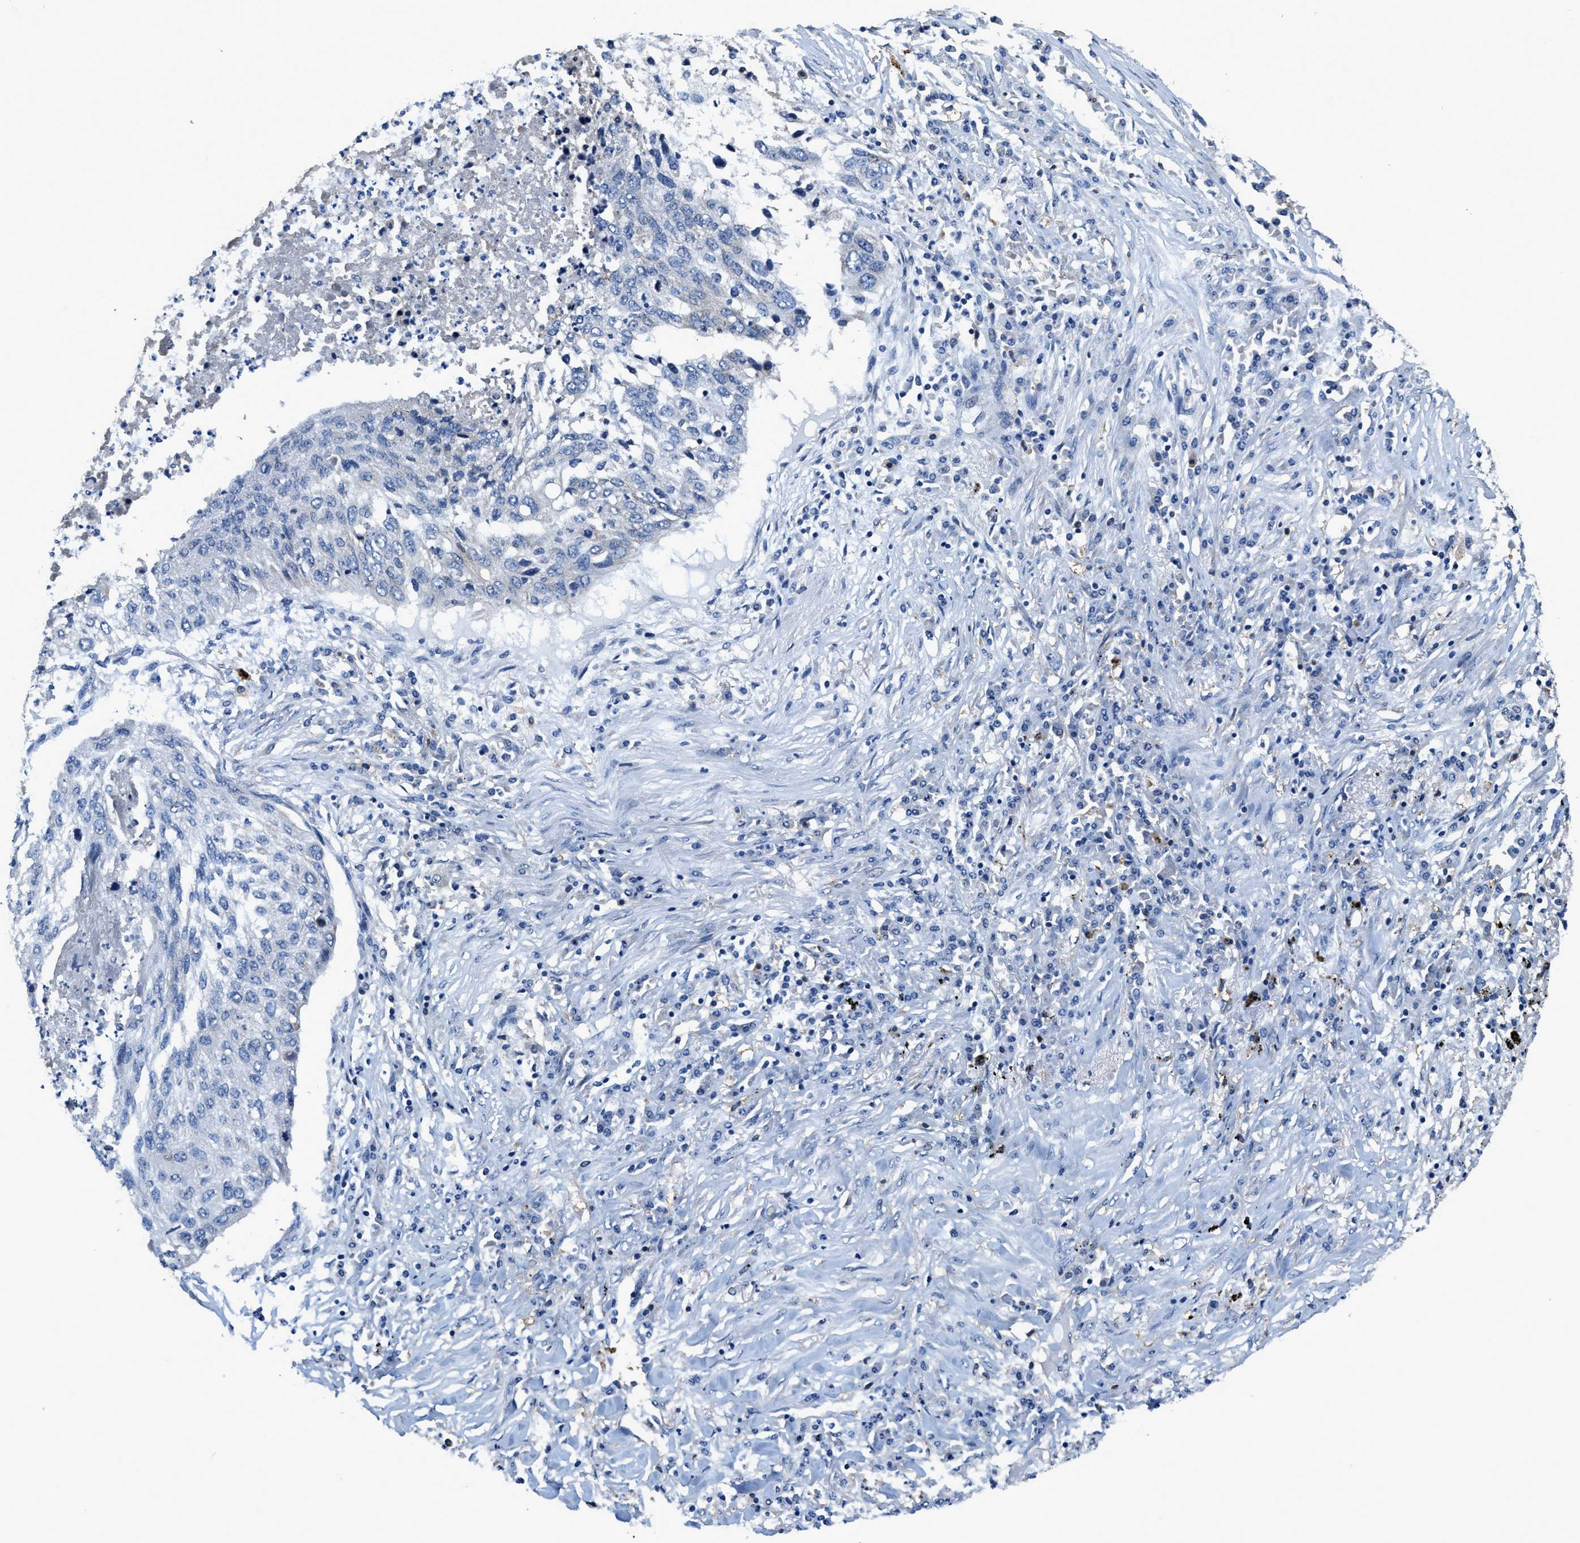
{"staining": {"intensity": "negative", "quantity": "none", "location": "none"}, "tissue": "lung cancer", "cell_type": "Tumor cells", "image_type": "cancer", "snomed": [{"axis": "morphology", "description": "Squamous cell carcinoma, NOS"}, {"axis": "topography", "description": "Lung"}], "caption": "The micrograph displays no staining of tumor cells in lung squamous cell carcinoma.", "gene": "PEG10", "patient": {"sex": "female", "age": 63}}